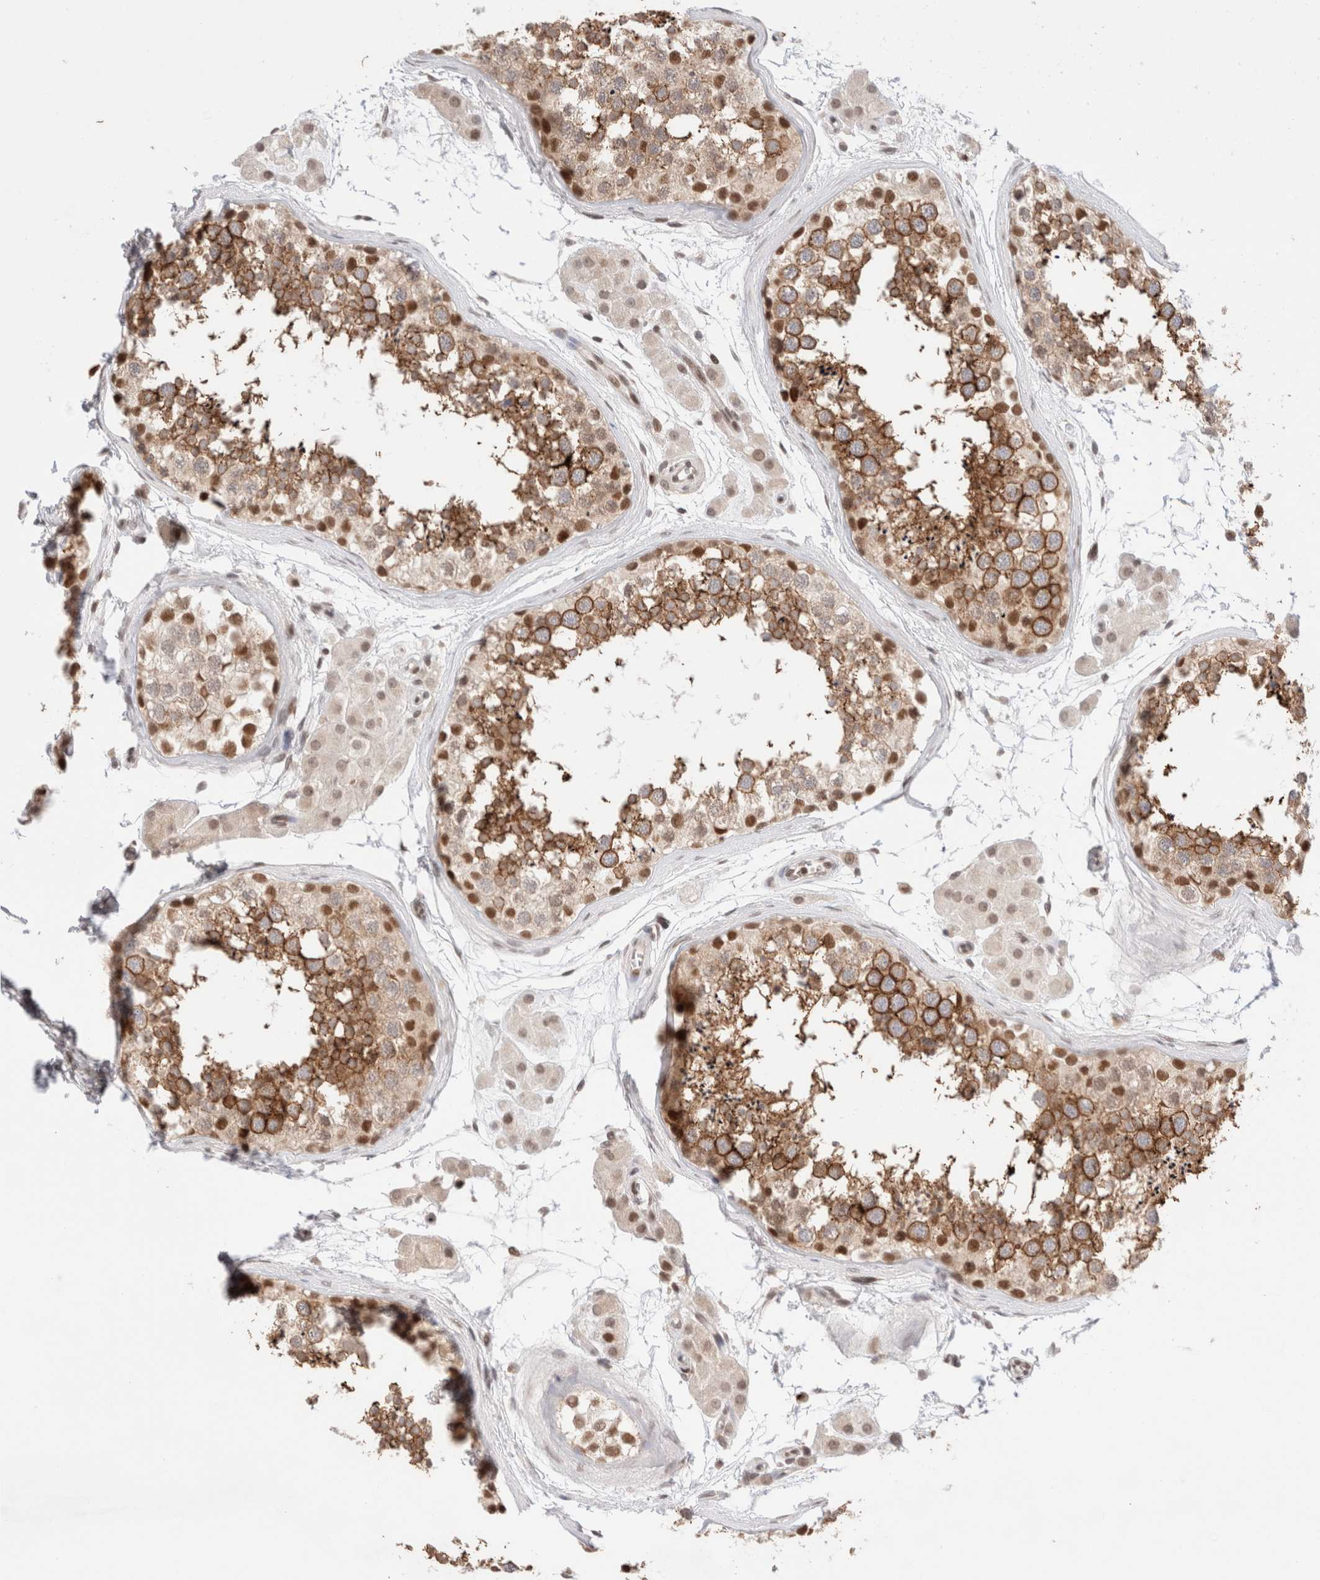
{"staining": {"intensity": "moderate", "quantity": "25%-75%", "location": "cytoplasmic/membranous,nuclear"}, "tissue": "testis", "cell_type": "Cells in seminiferous ducts", "image_type": "normal", "snomed": [{"axis": "morphology", "description": "Normal tissue, NOS"}, {"axis": "topography", "description": "Testis"}], "caption": "Moderate cytoplasmic/membranous,nuclear positivity is appreciated in approximately 25%-75% of cells in seminiferous ducts in benign testis. (IHC, brightfield microscopy, high magnification).", "gene": "GATAD2A", "patient": {"sex": "male", "age": 56}}